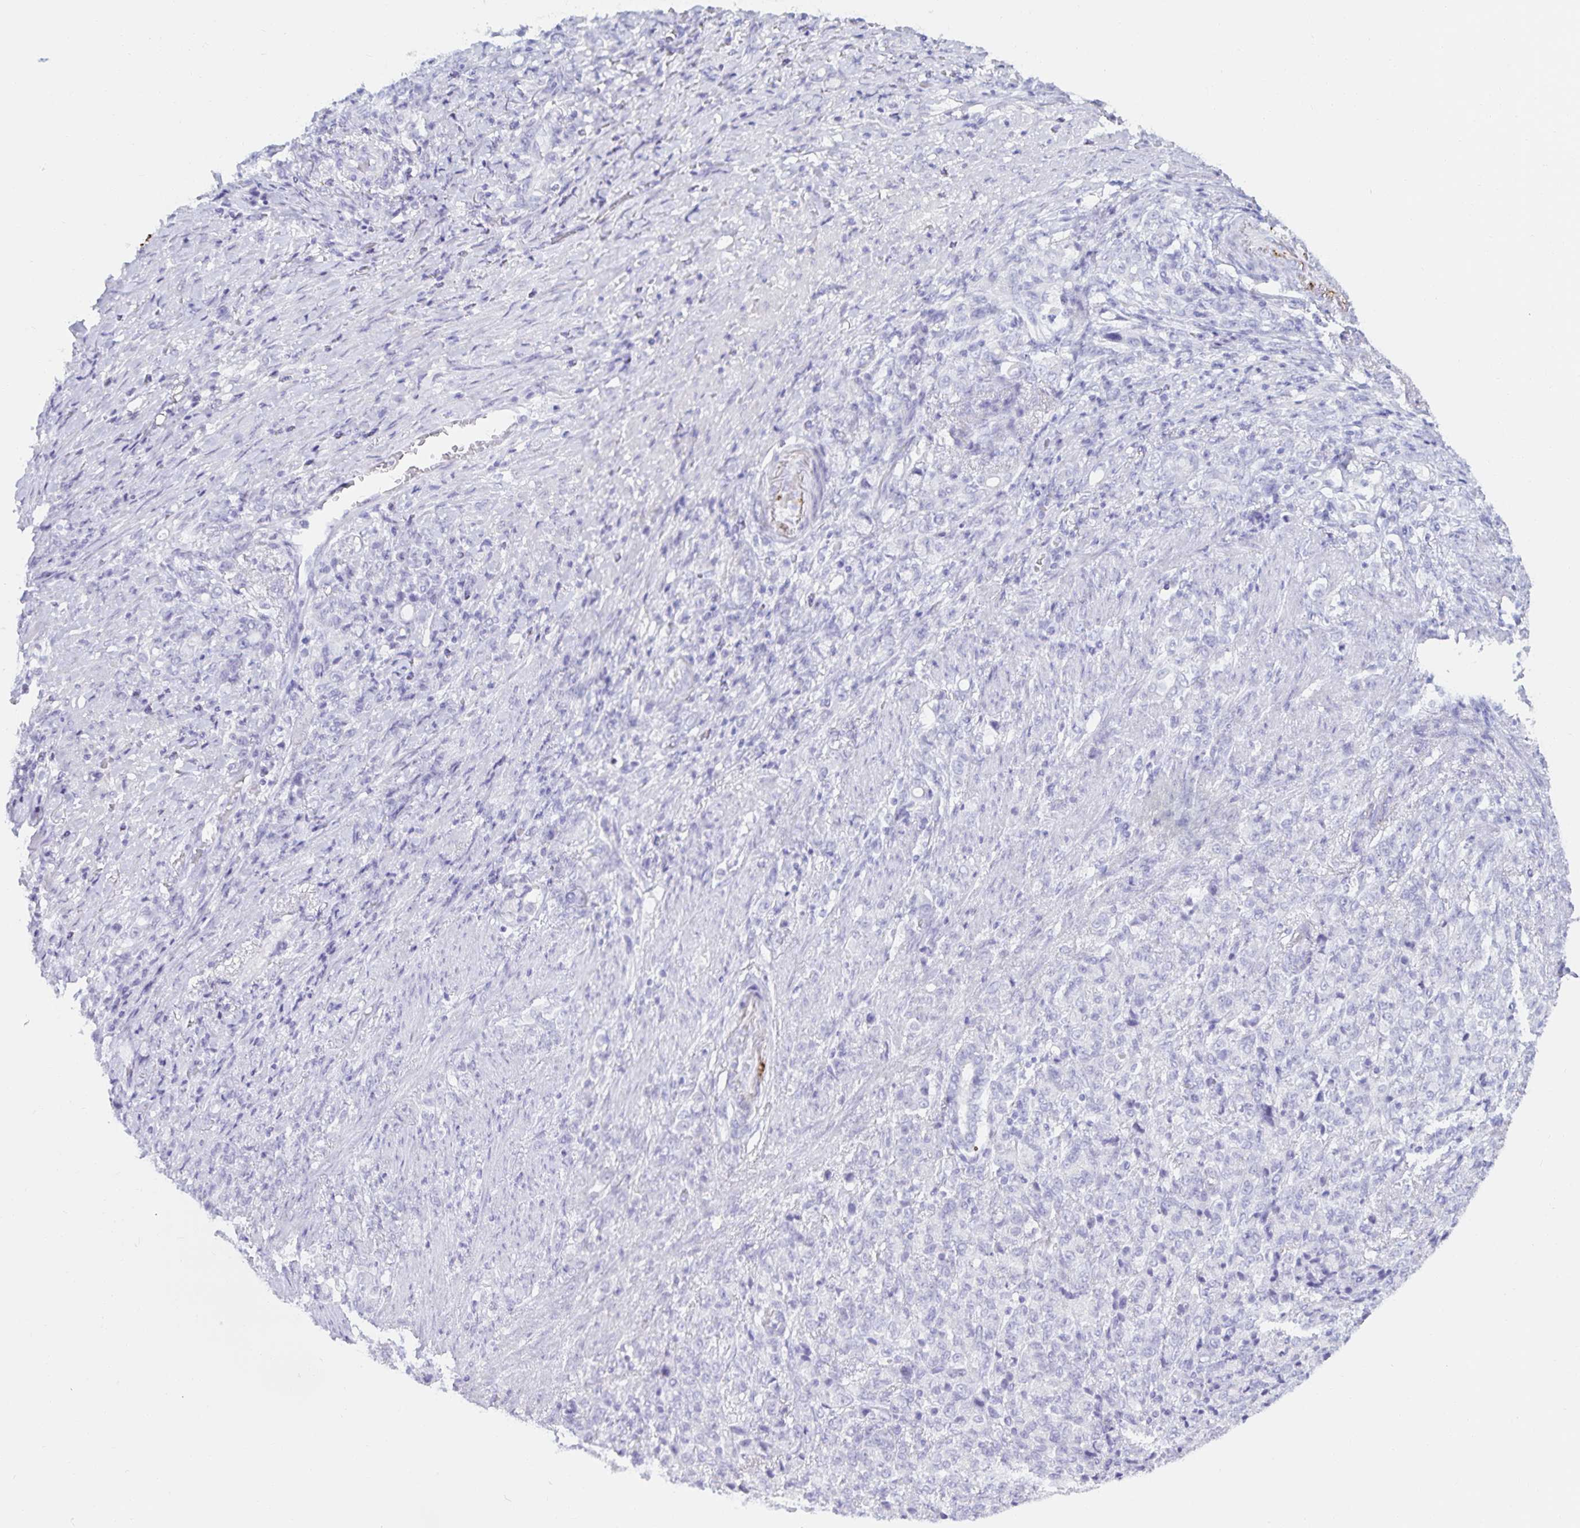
{"staining": {"intensity": "negative", "quantity": "none", "location": "none"}, "tissue": "stomach cancer", "cell_type": "Tumor cells", "image_type": "cancer", "snomed": [{"axis": "morphology", "description": "Adenocarcinoma, NOS"}, {"axis": "topography", "description": "Stomach"}], "caption": "The immunohistochemistry (IHC) micrograph has no significant positivity in tumor cells of stomach adenocarcinoma tissue.", "gene": "MON2", "patient": {"sex": "female", "age": 79}}